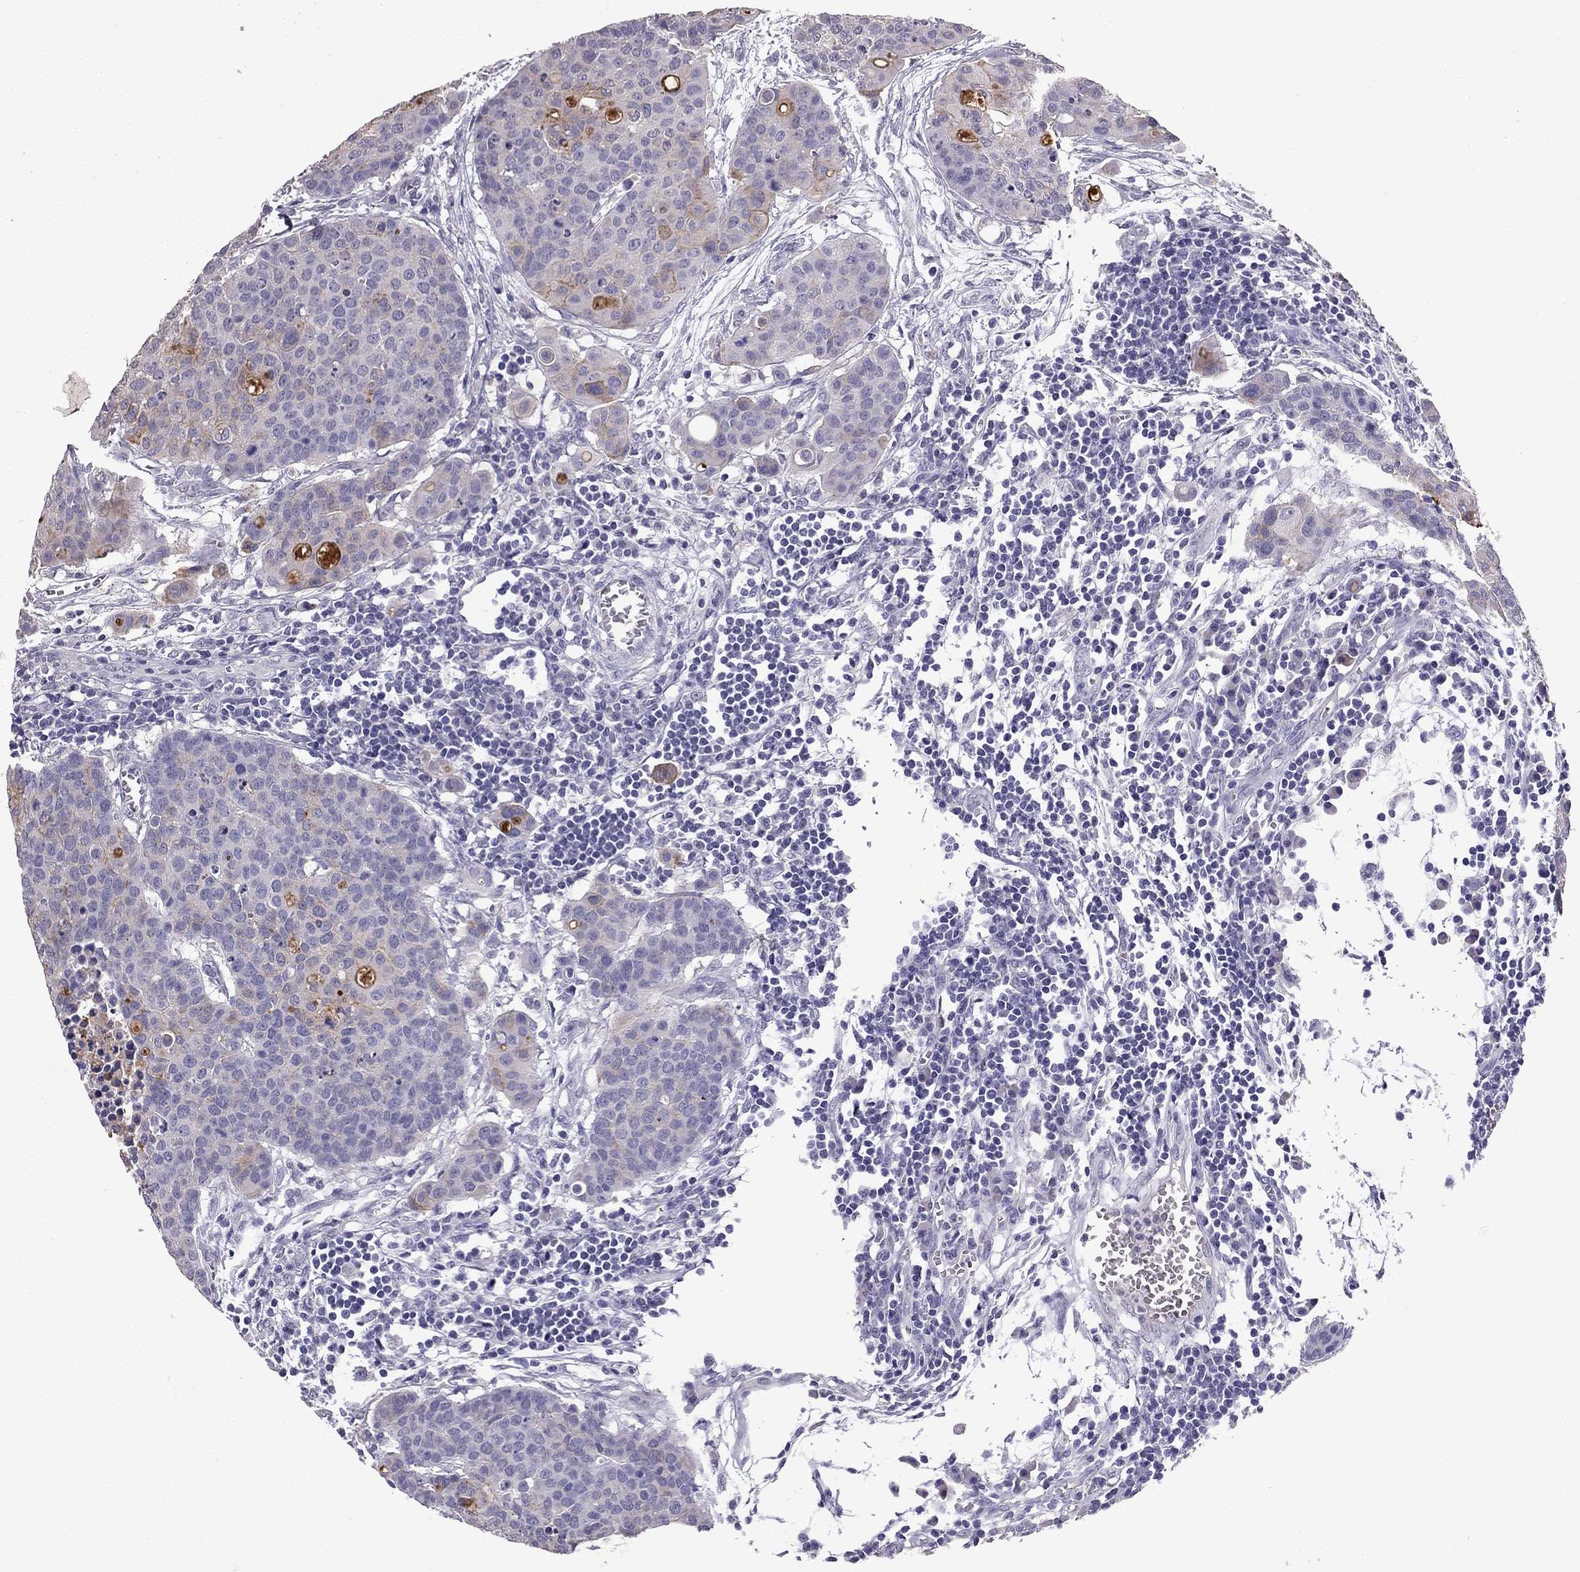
{"staining": {"intensity": "weak", "quantity": "<25%", "location": "cytoplasmic/membranous"}, "tissue": "carcinoid", "cell_type": "Tumor cells", "image_type": "cancer", "snomed": [{"axis": "morphology", "description": "Carcinoid, malignant, NOS"}, {"axis": "topography", "description": "Colon"}], "caption": "Tumor cells are negative for brown protein staining in carcinoid (malignant).", "gene": "SCG5", "patient": {"sex": "male", "age": 81}}